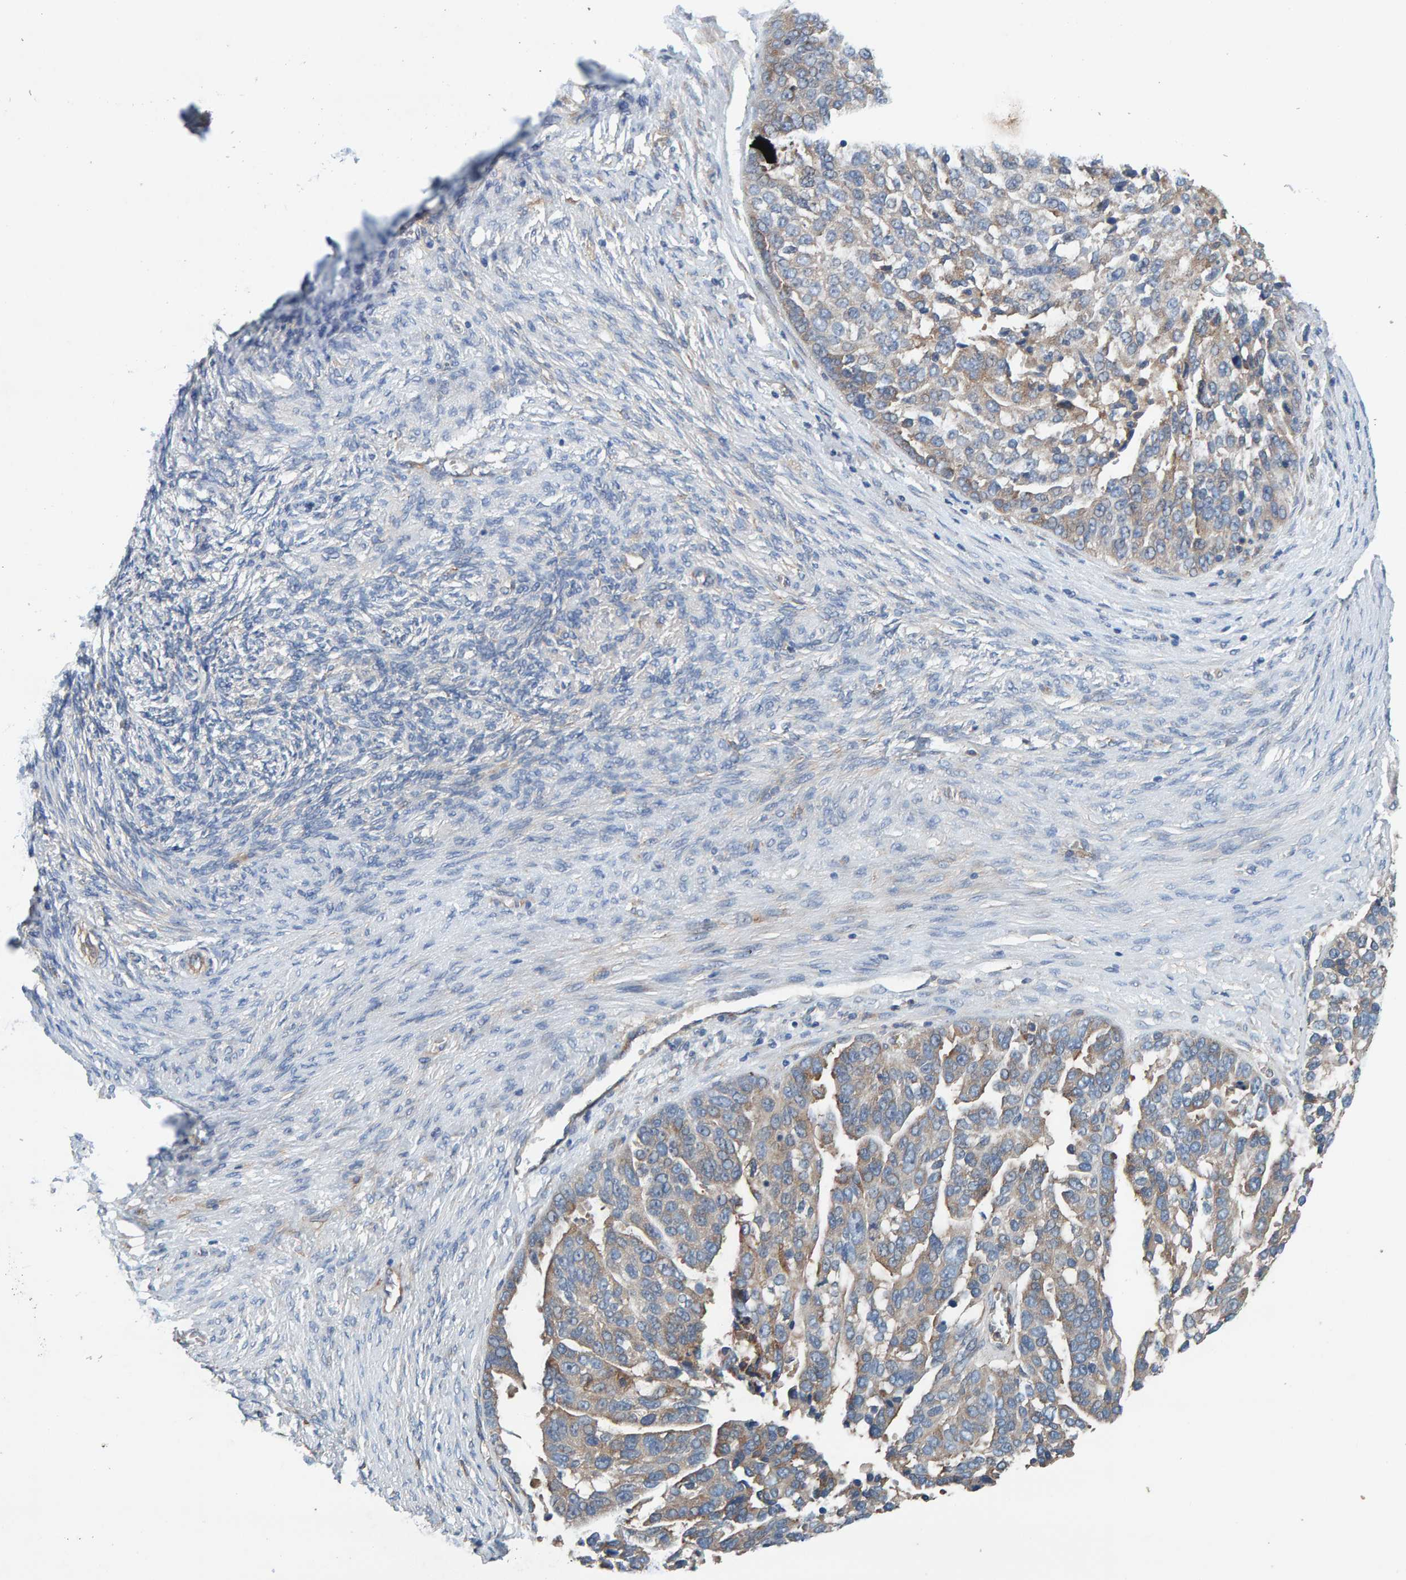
{"staining": {"intensity": "weak", "quantity": "25%-75%", "location": "cytoplasmic/membranous"}, "tissue": "ovarian cancer", "cell_type": "Tumor cells", "image_type": "cancer", "snomed": [{"axis": "morphology", "description": "Cystadenocarcinoma, serous, NOS"}, {"axis": "topography", "description": "Ovary"}], "caption": "Serous cystadenocarcinoma (ovarian) stained with IHC reveals weak cytoplasmic/membranous expression in about 25%-75% of tumor cells.", "gene": "MKLN1", "patient": {"sex": "female", "age": 44}}